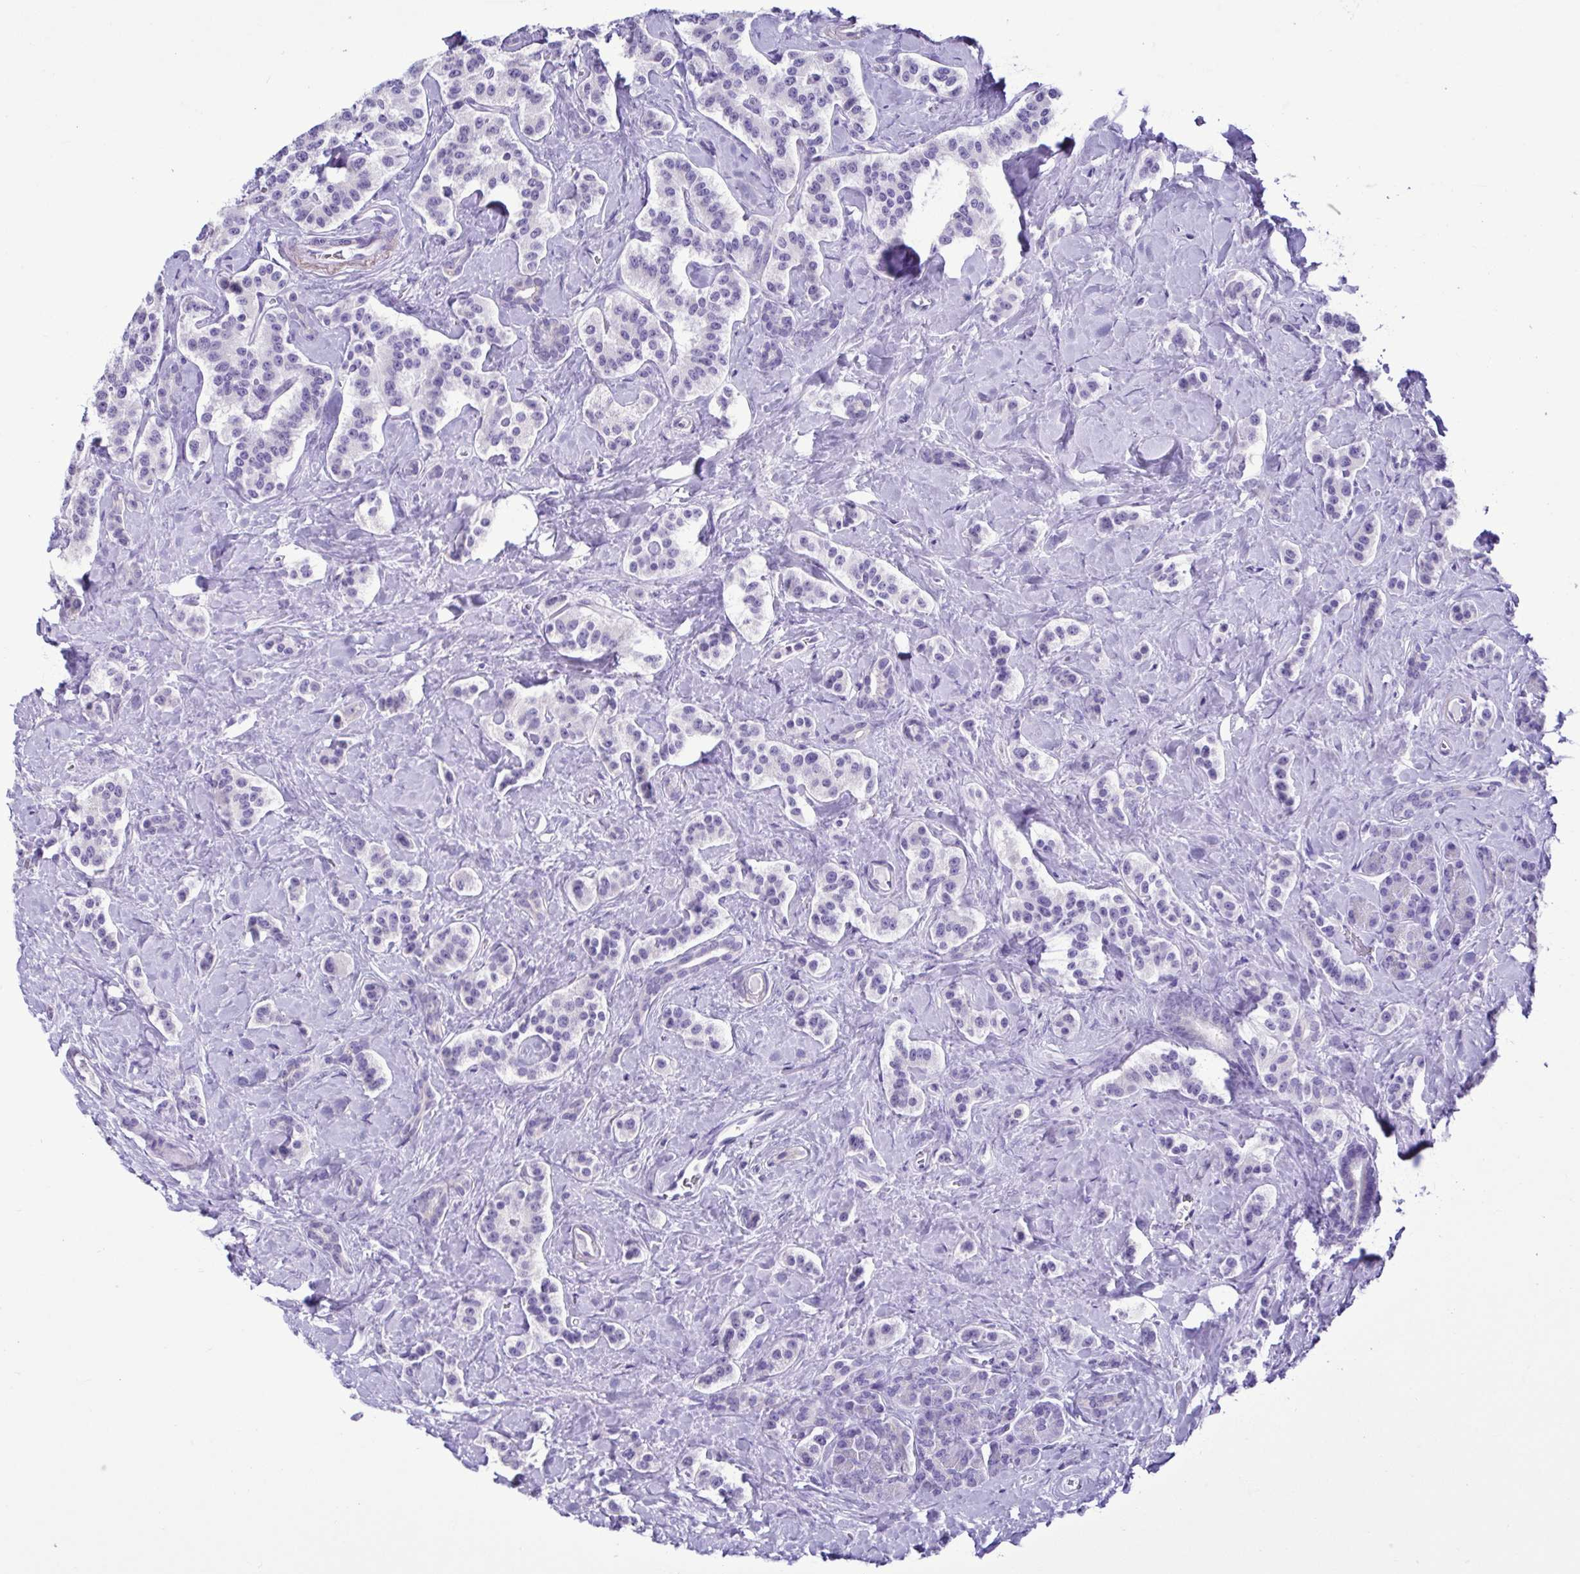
{"staining": {"intensity": "negative", "quantity": "none", "location": "none"}, "tissue": "carcinoid", "cell_type": "Tumor cells", "image_type": "cancer", "snomed": [{"axis": "morphology", "description": "Normal tissue, NOS"}, {"axis": "morphology", "description": "Carcinoid, malignant, NOS"}, {"axis": "topography", "description": "Pancreas"}], "caption": "Immunohistochemical staining of human carcinoid exhibits no significant staining in tumor cells.", "gene": "CBY2", "patient": {"sex": "male", "age": 36}}